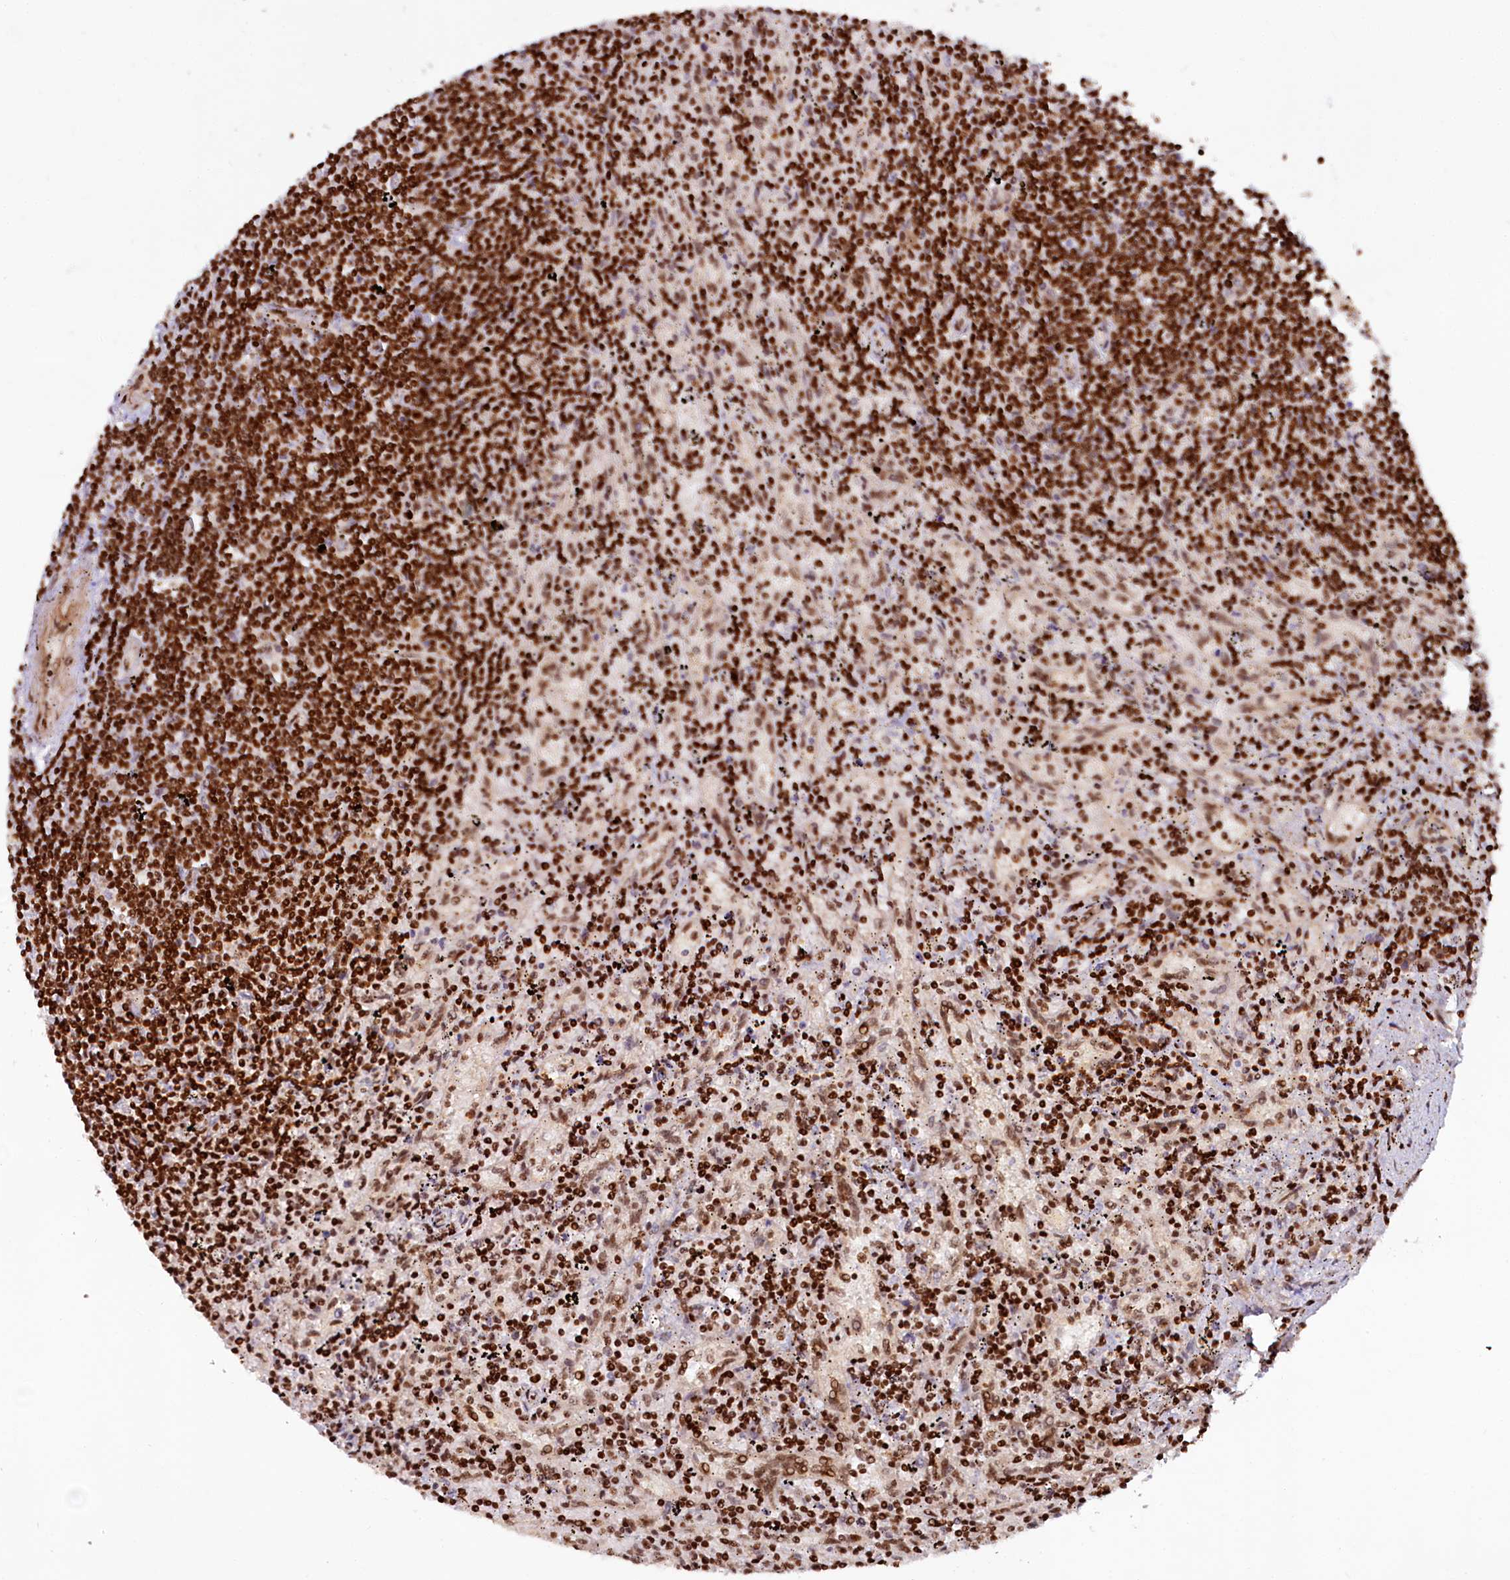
{"staining": {"intensity": "strong", "quantity": ">75%", "location": "nuclear"}, "tissue": "lymphoma", "cell_type": "Tumor cells", "image_type": "cancer", "snomed": [{"axis": "morphology", "description": "Malignant lymphoma, non-Hodgkin's type, Low grade"}, {"axis": "topography", "description": "Spleen"}], "caption": "This image demonstrates immunohistochemistry (IHC) staining of human lymphoma, with high strong nuclear positivity in approximately >75% of tumor cells.", "gene": "TCOF1", "patient": {"sex": "male", "age": 76}}